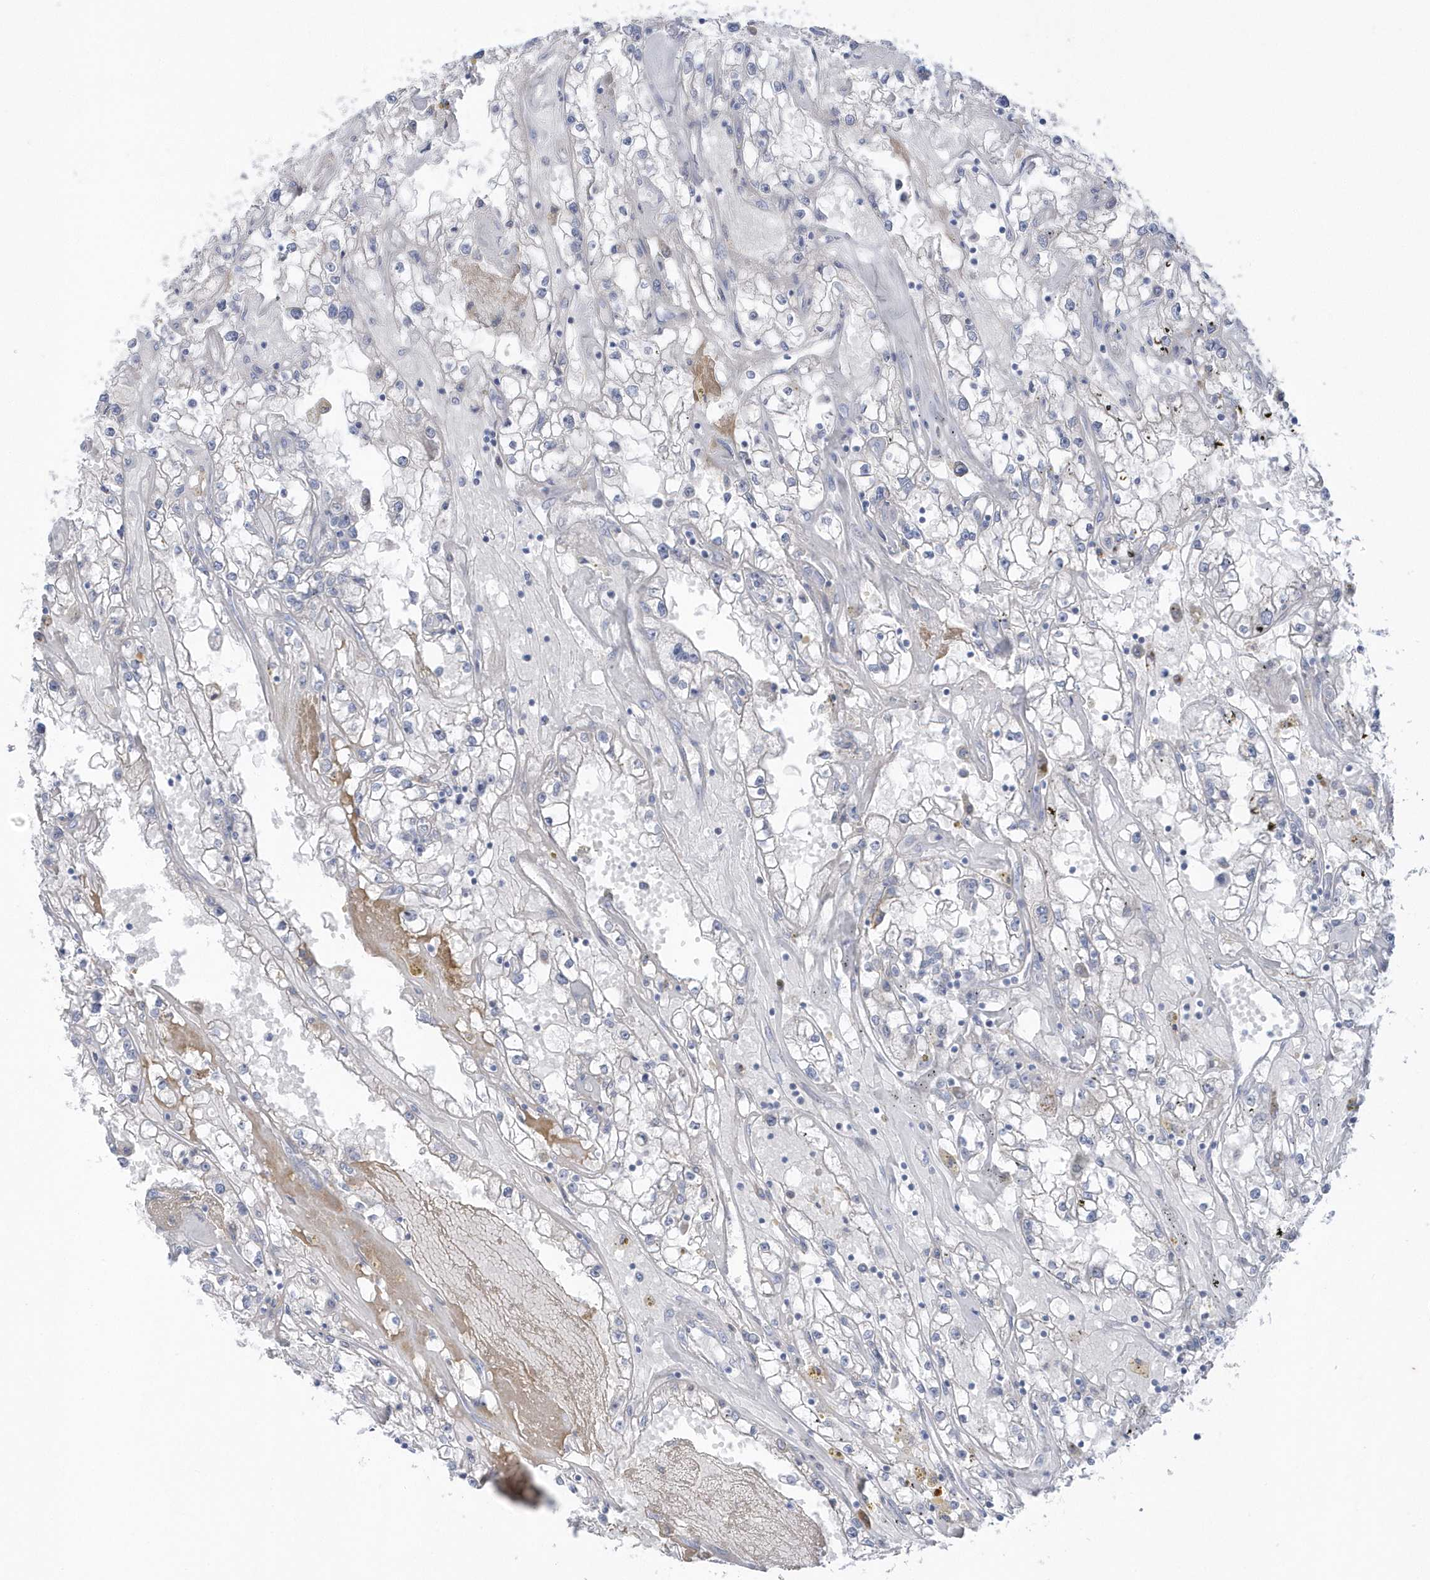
{"staining": {"intensity": "negative", "quantity": "none", "location": "none"}, "tissue": "renal cancer", "cell_type": "Tumor cells", "image_type": "cancer", "snomed": [{"axis": "morphology", "description": "Adenocarcinoma, NOS"}, {"axis": "topography", "description": "Kidney"}], "caption": "Protein analysis of adenocarcinoma (renal) exhibits no significant staining in tumor cells.", "gene": "SEMA3D", "patient": {"sex": "male", "age": 56}}